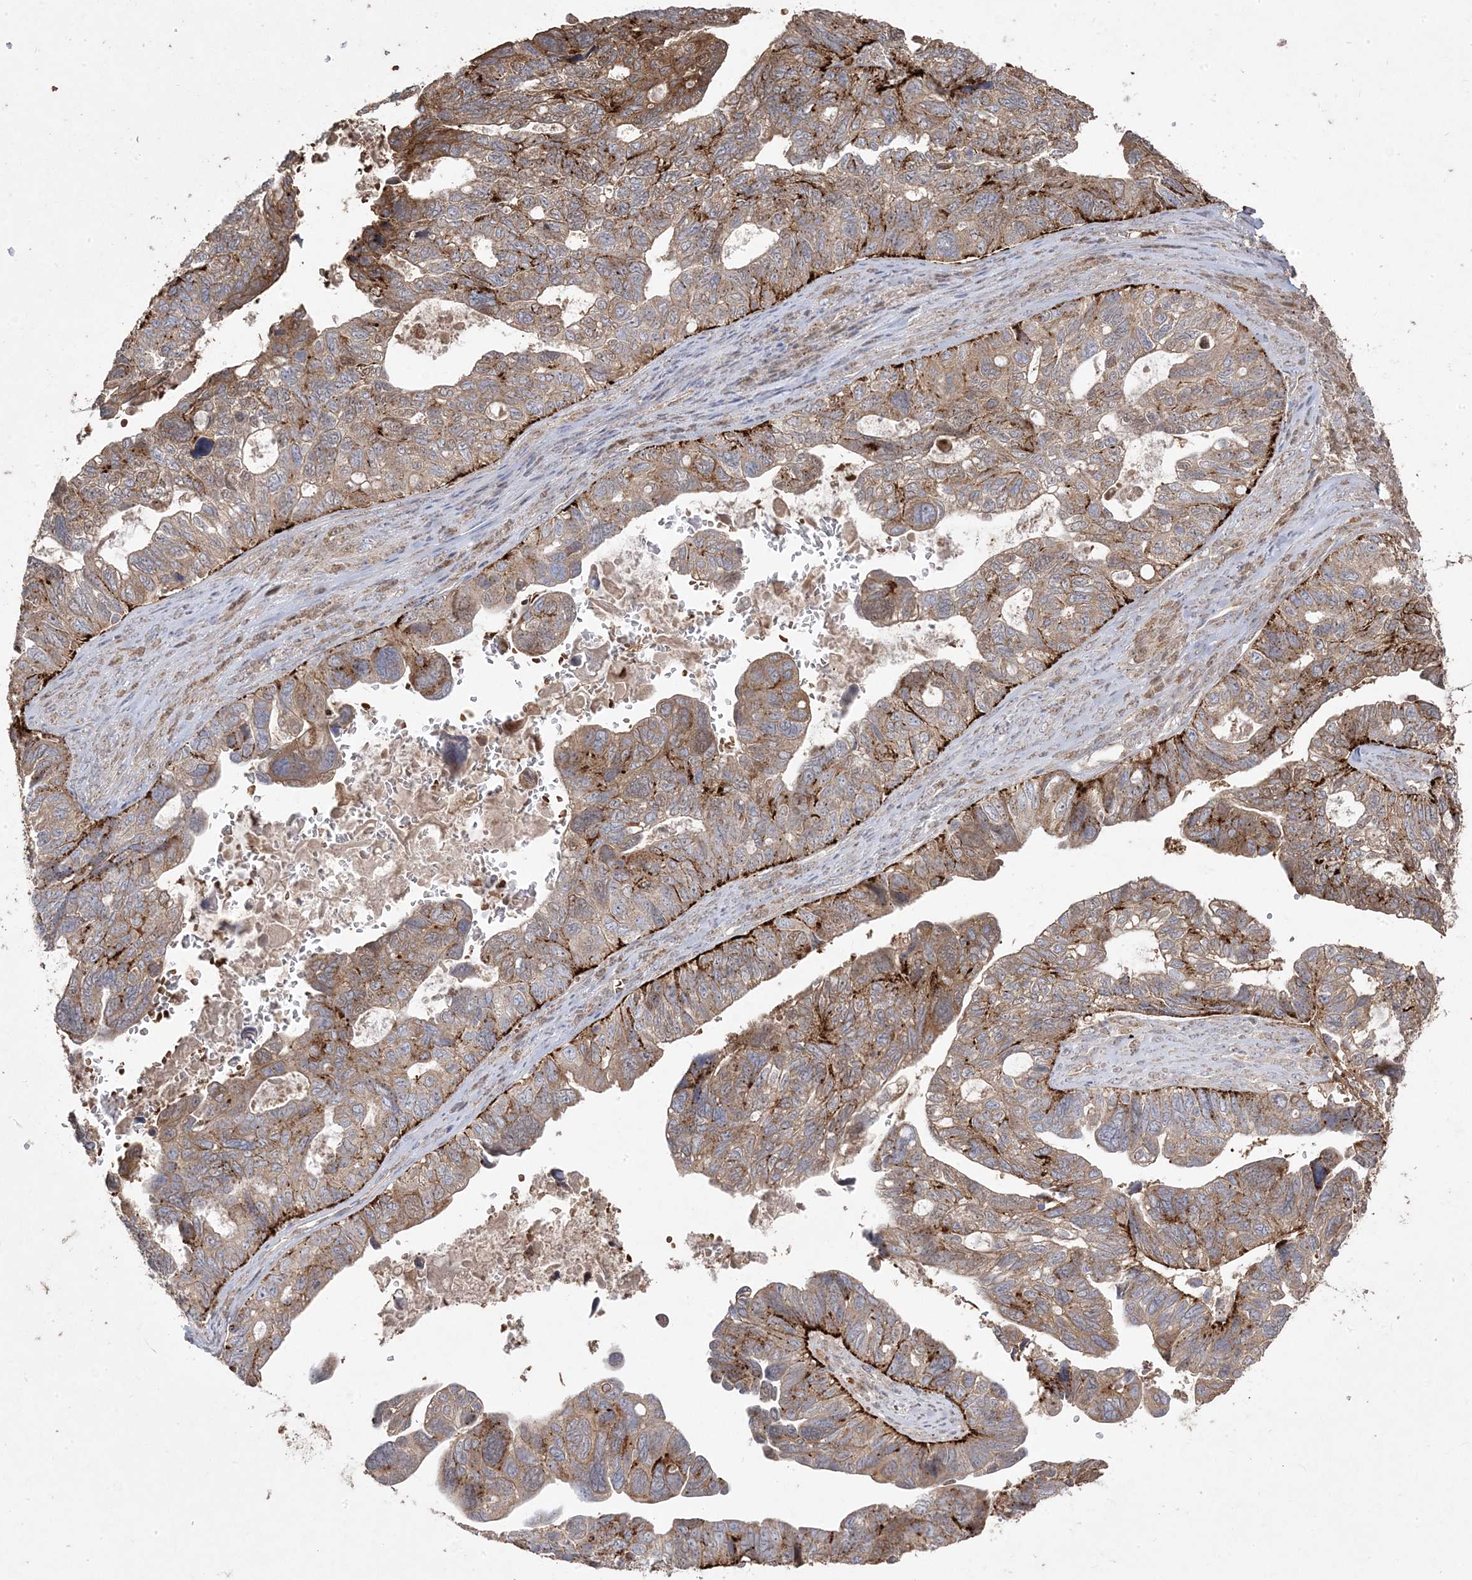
{"staining": {"intensity": "strong", "quantity": ">75%", "location": "cytoplasmic/membranous"}, "tissue": "ovarian cancer", "cell_type": "Tumor cells", "image_type": "cancer", "snomed": [{"axis": "morphology", "description": "Cystadenocarcinoma, serous, NOS"}, {"axis": "topography", "description": "Ovary"}], "caption": "About >75% of tumor cells in serous cystadenocarcinoma (ovarian) exhibit strong cytoplasmic/membranous protein staining as visualized by brown immunohistochemical staining.", "gene": "PPOX", "patient": {"sex": "female", "age": 79}}